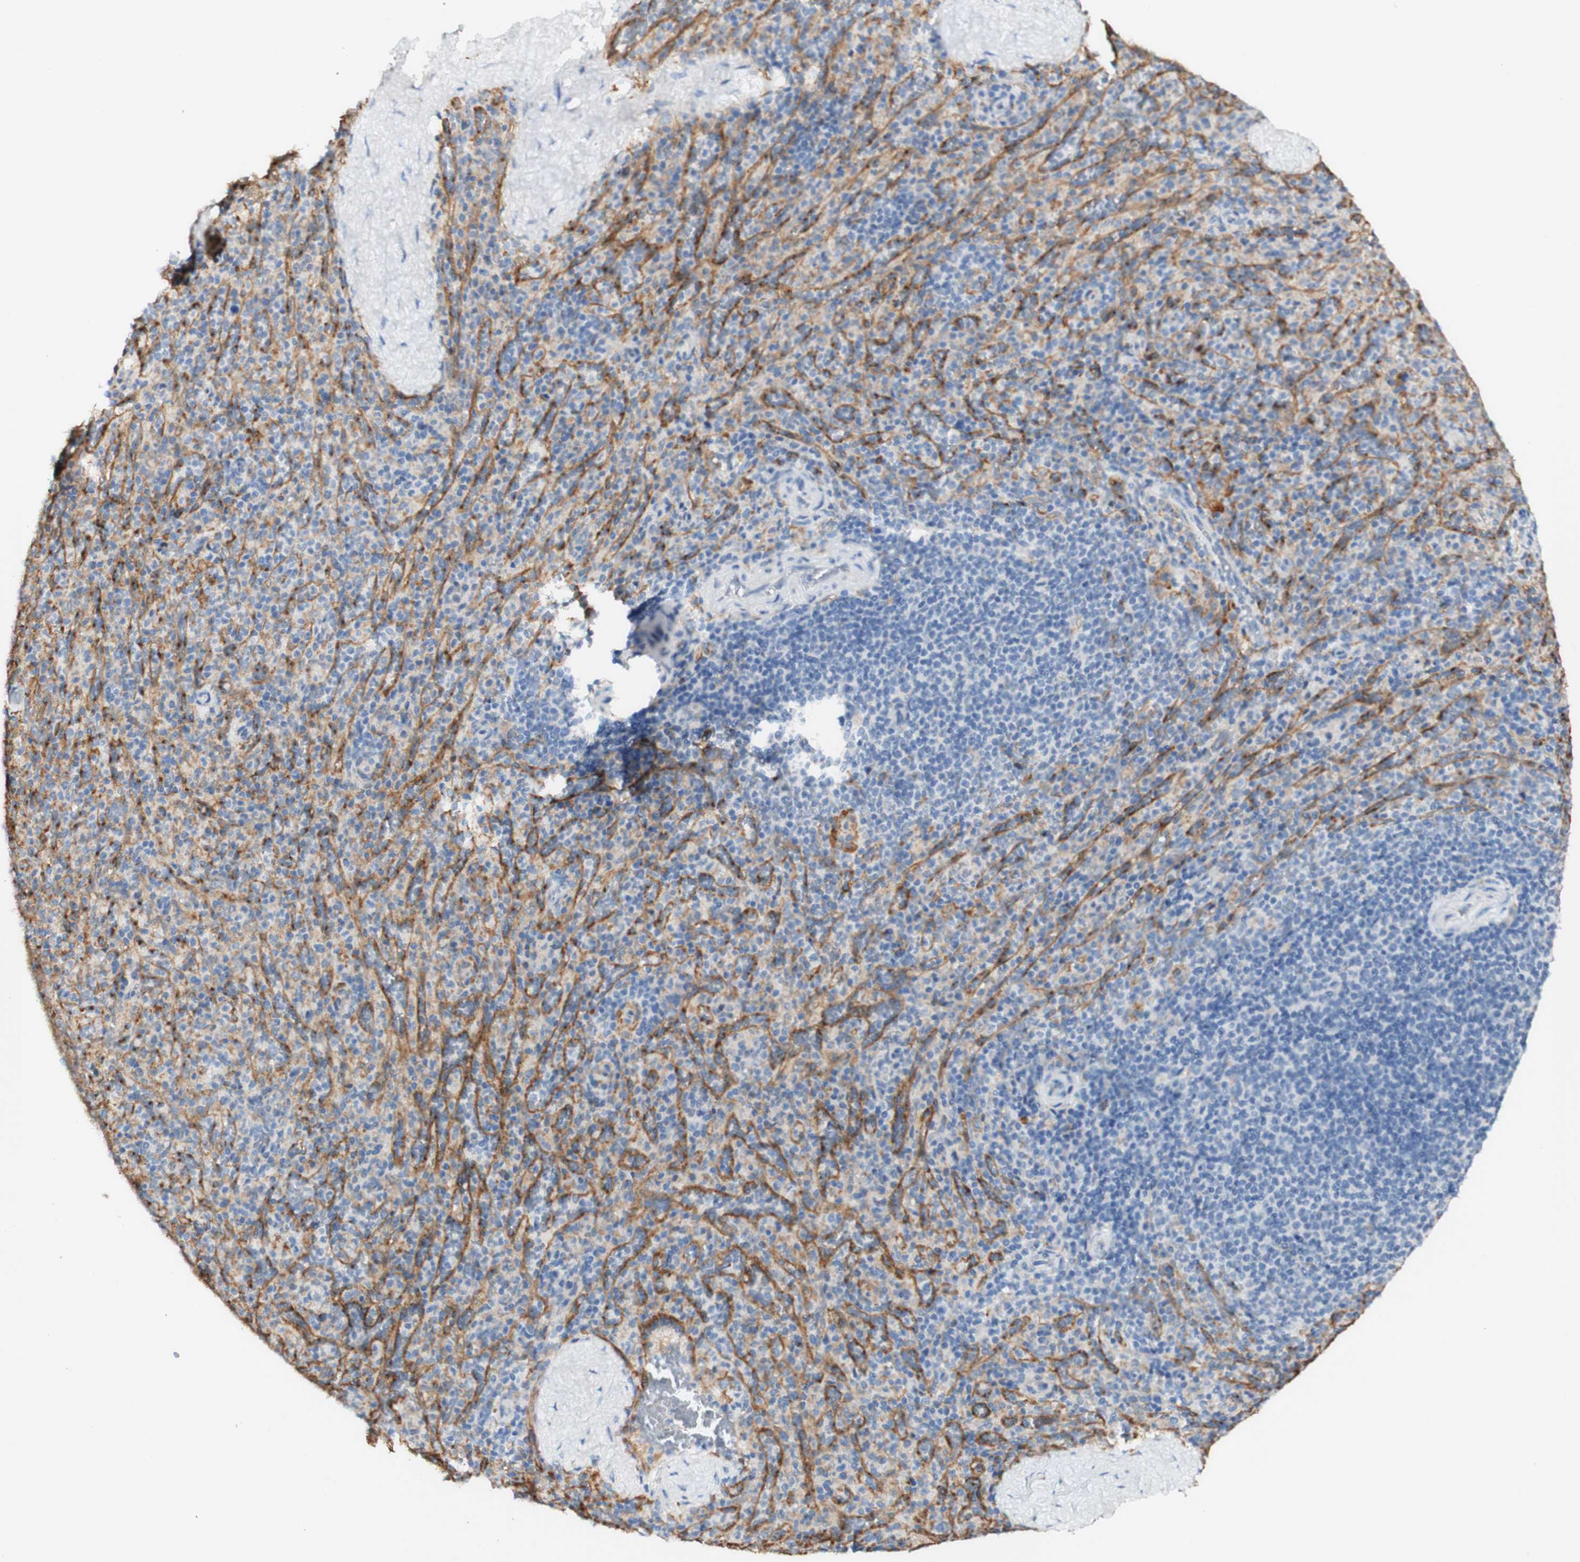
{"staining": {"intensity": "weak", "quantity": "25%-75%", "location": "cytoplasmic/membranous"}, "tissue": "spleen", "cell_type": "Cells in red pulp", "image_type": "normal", "snomed": [{"axis": "morphology", "description": "Normal tissue, NOS"}, {"axis": "topography", "description": "Spleen"}], "caption": "DAB (3,3'-diaminobenzidine) immunohistochemical staining of normal spleen reveals weak cytoplasmic/membranous protein positivity in about 25%-75% of cells in red pulp.", "gene": "FCGRT", "patient": {"sex": "male", "age": 36}}